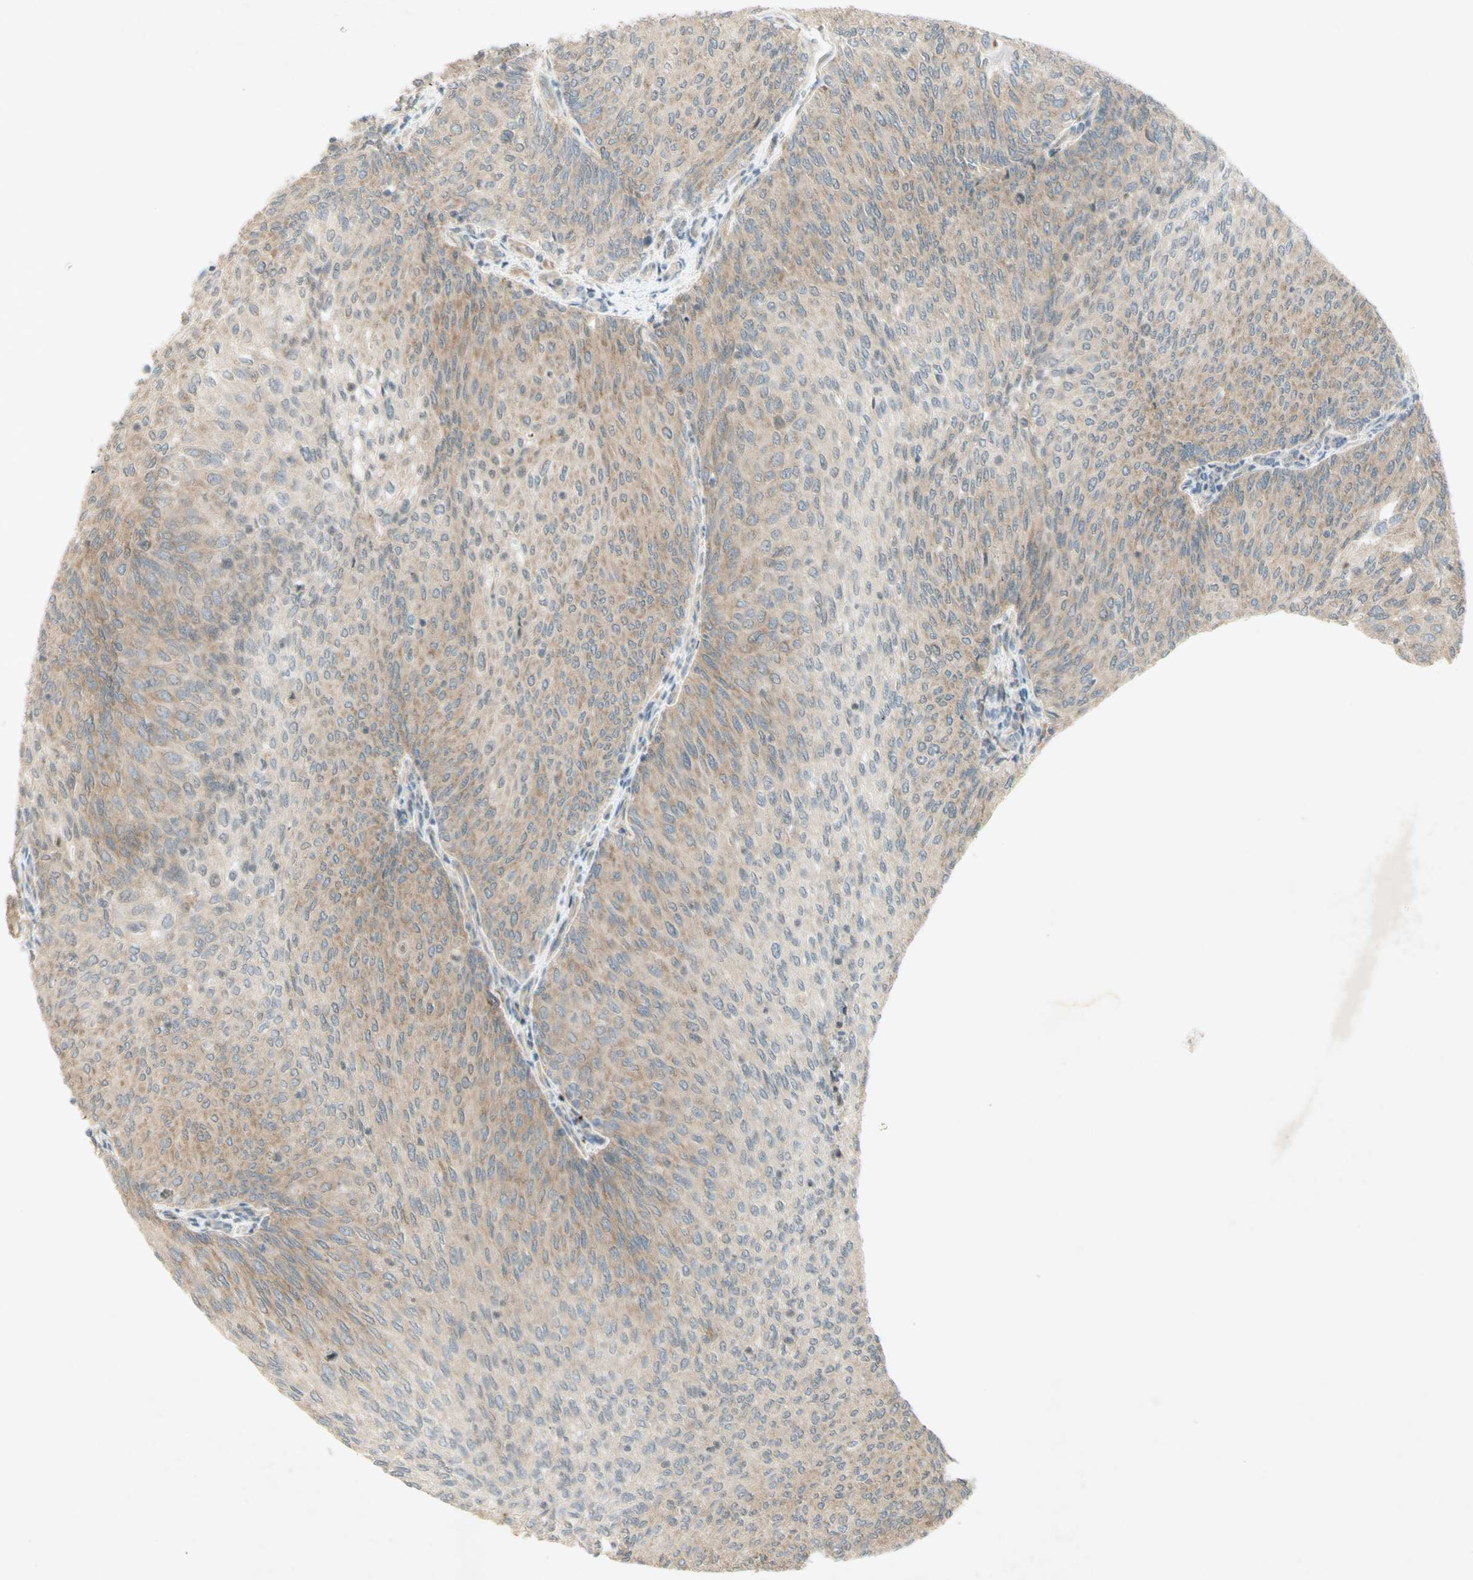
{"staining": {"intensity": "moderate", "quantity": "25%-75%", "location": "cytoplasmic/membranous"}, "tissue": "urothelial cancer", "cell_type": "Tumor cells", "image_type": "cancer", "snomed": [{"axis": "morphology", "description": "Urothelial carcinoma, Low grade"}, {"axis": "topography", "description": "Urinary bladder"}], "caption": "A medium amount of moderate cytoplasmic/membranous positivity is appreciated in about 25%-75% of tumor cells in urothelial cancer tissue.", "gene": "ETF1", "patient": {"sex": "female", "age": 79}}